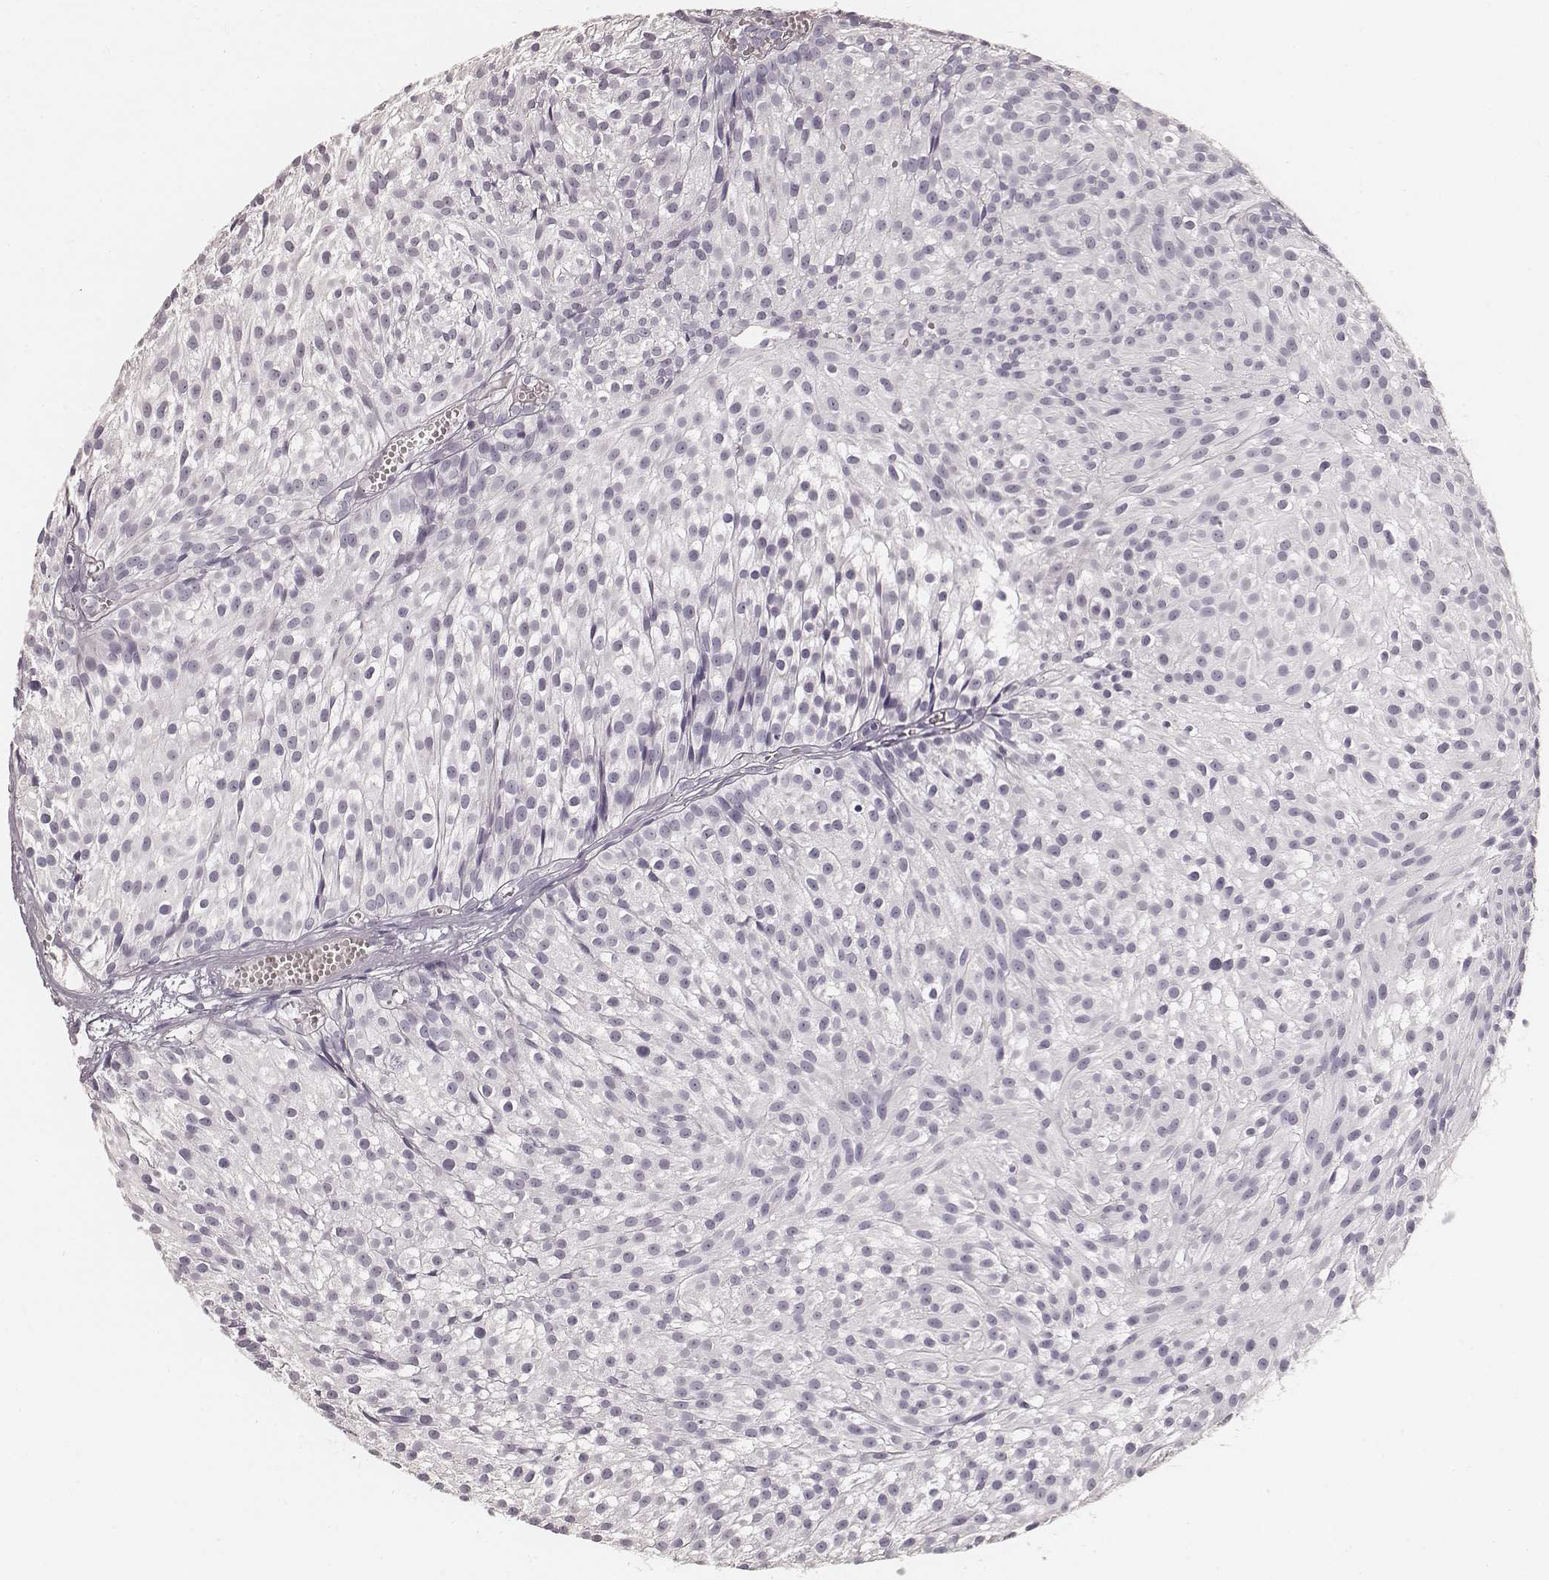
{"staining": {"intensity": "negative", "quantity": "none", "location": "none"}, "tissue": "urothelial cancer", "cell_type": "Tumor cells", "image_type": "cancer", "snomed": [{"axis": "morphology", "description": "Urothelial carcinoma, Low grade"}, {"axis": "topography", "description": "Urinary bladder"}], "caption": "High magnification brightfield microscopy of low-grade urothelial carcinoma stained with DAB (3,3'-diaminobenzidine) (brown) and counterstained with hematoxylin (blue): tumor cells show no significant positivity.", "gene": "HNF4G", "patient": {"sex": "male", "age": 63}}